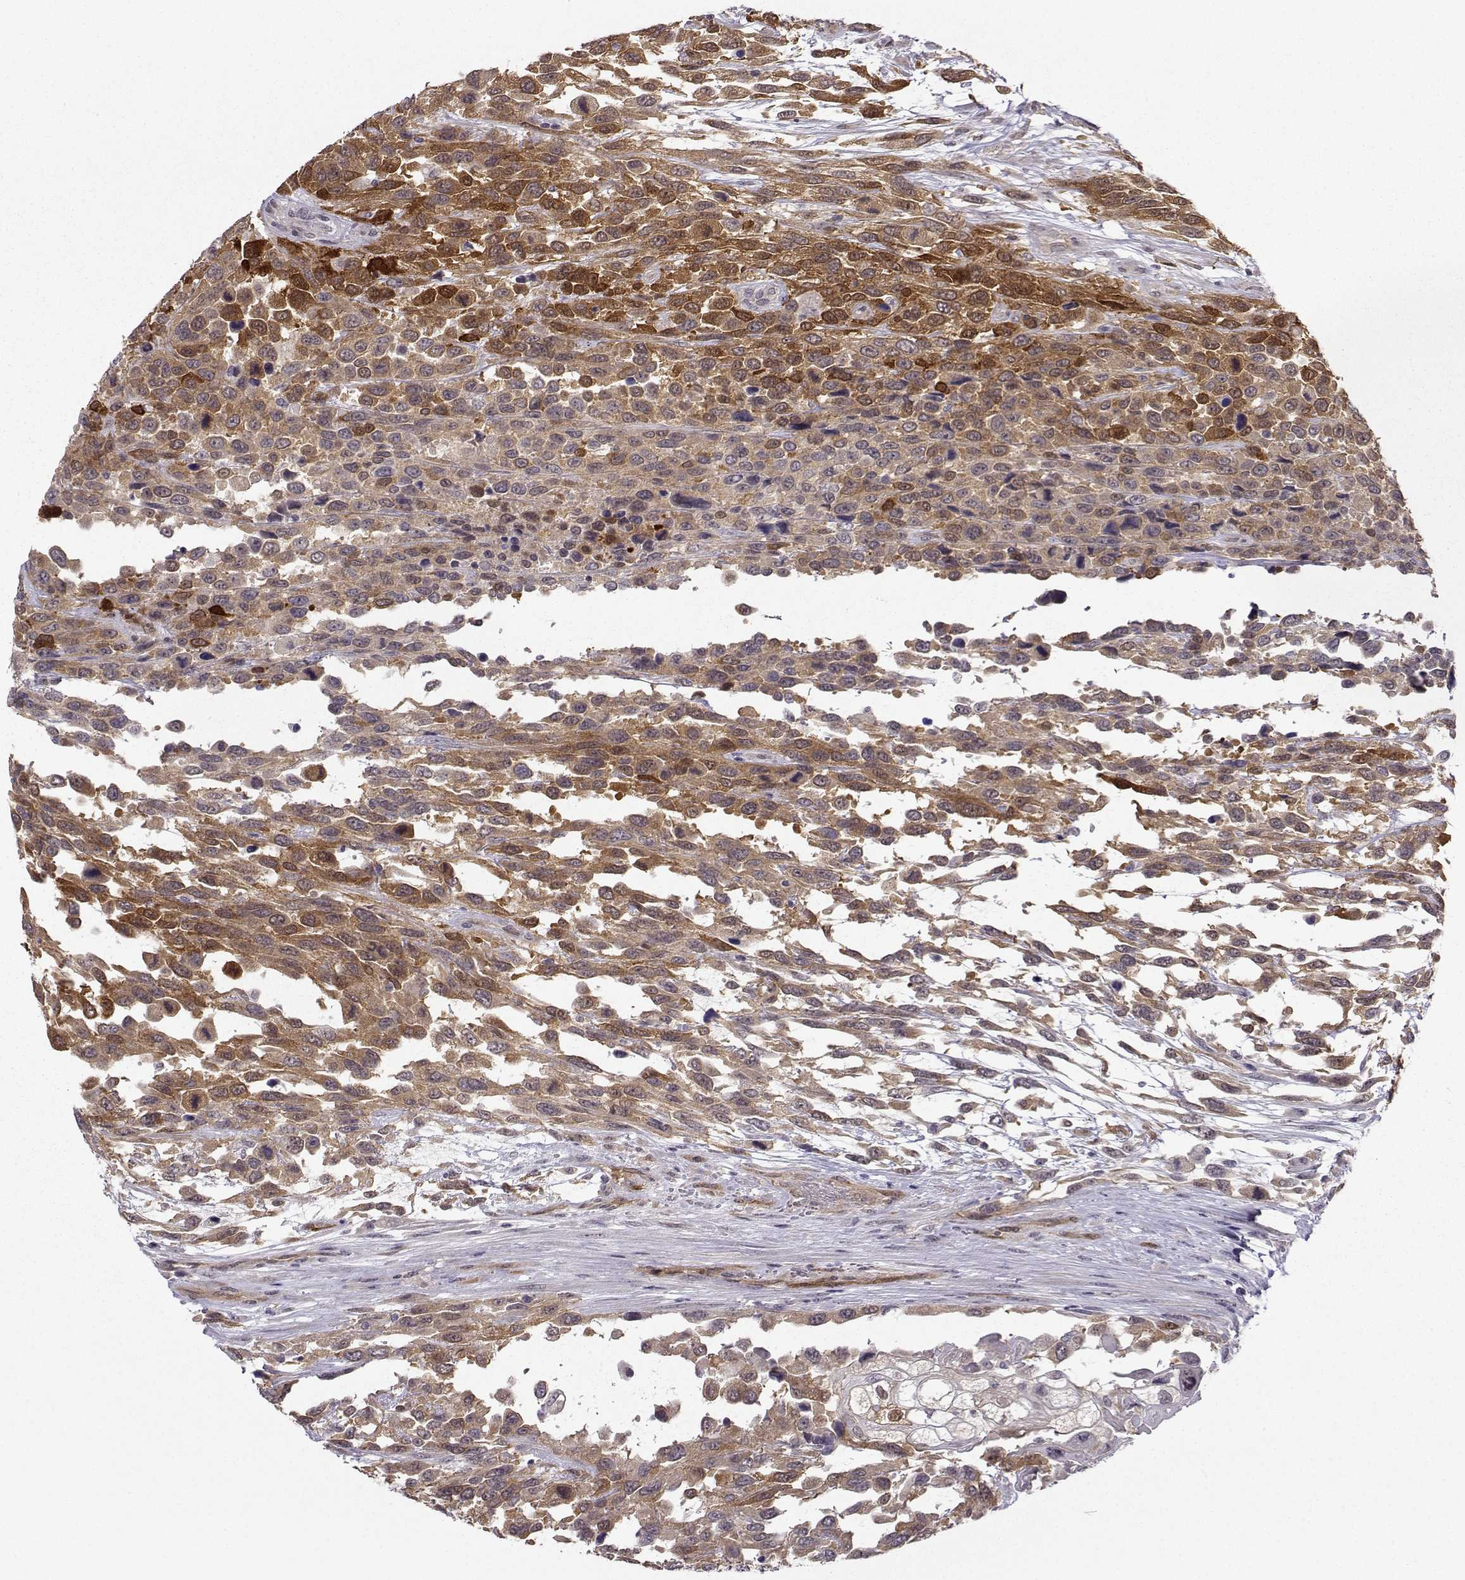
{"staining": {"intensity": "moderate", "quantity": ">75%", "location": "cytoplasmic/membranous"}, "tissue": "urothelial cancer", "cell_type": "Tumor cells", "image_type": "cancer", "snomed": [{"axis": "morphology", "description": "Urothelial carcinoma, High grade"}, {"axis": "topography", "description": "Urinary bladder"}], "caption": "IHC image of human high-grade urothelial carcinoma stained for a protein (brown), which exhibits medium levels of moderate cytoplasmic/membranous positivity in about >75% of tumor cells.", "gene": "NQO1", "patient": {"sex": "female", "age": 70}}